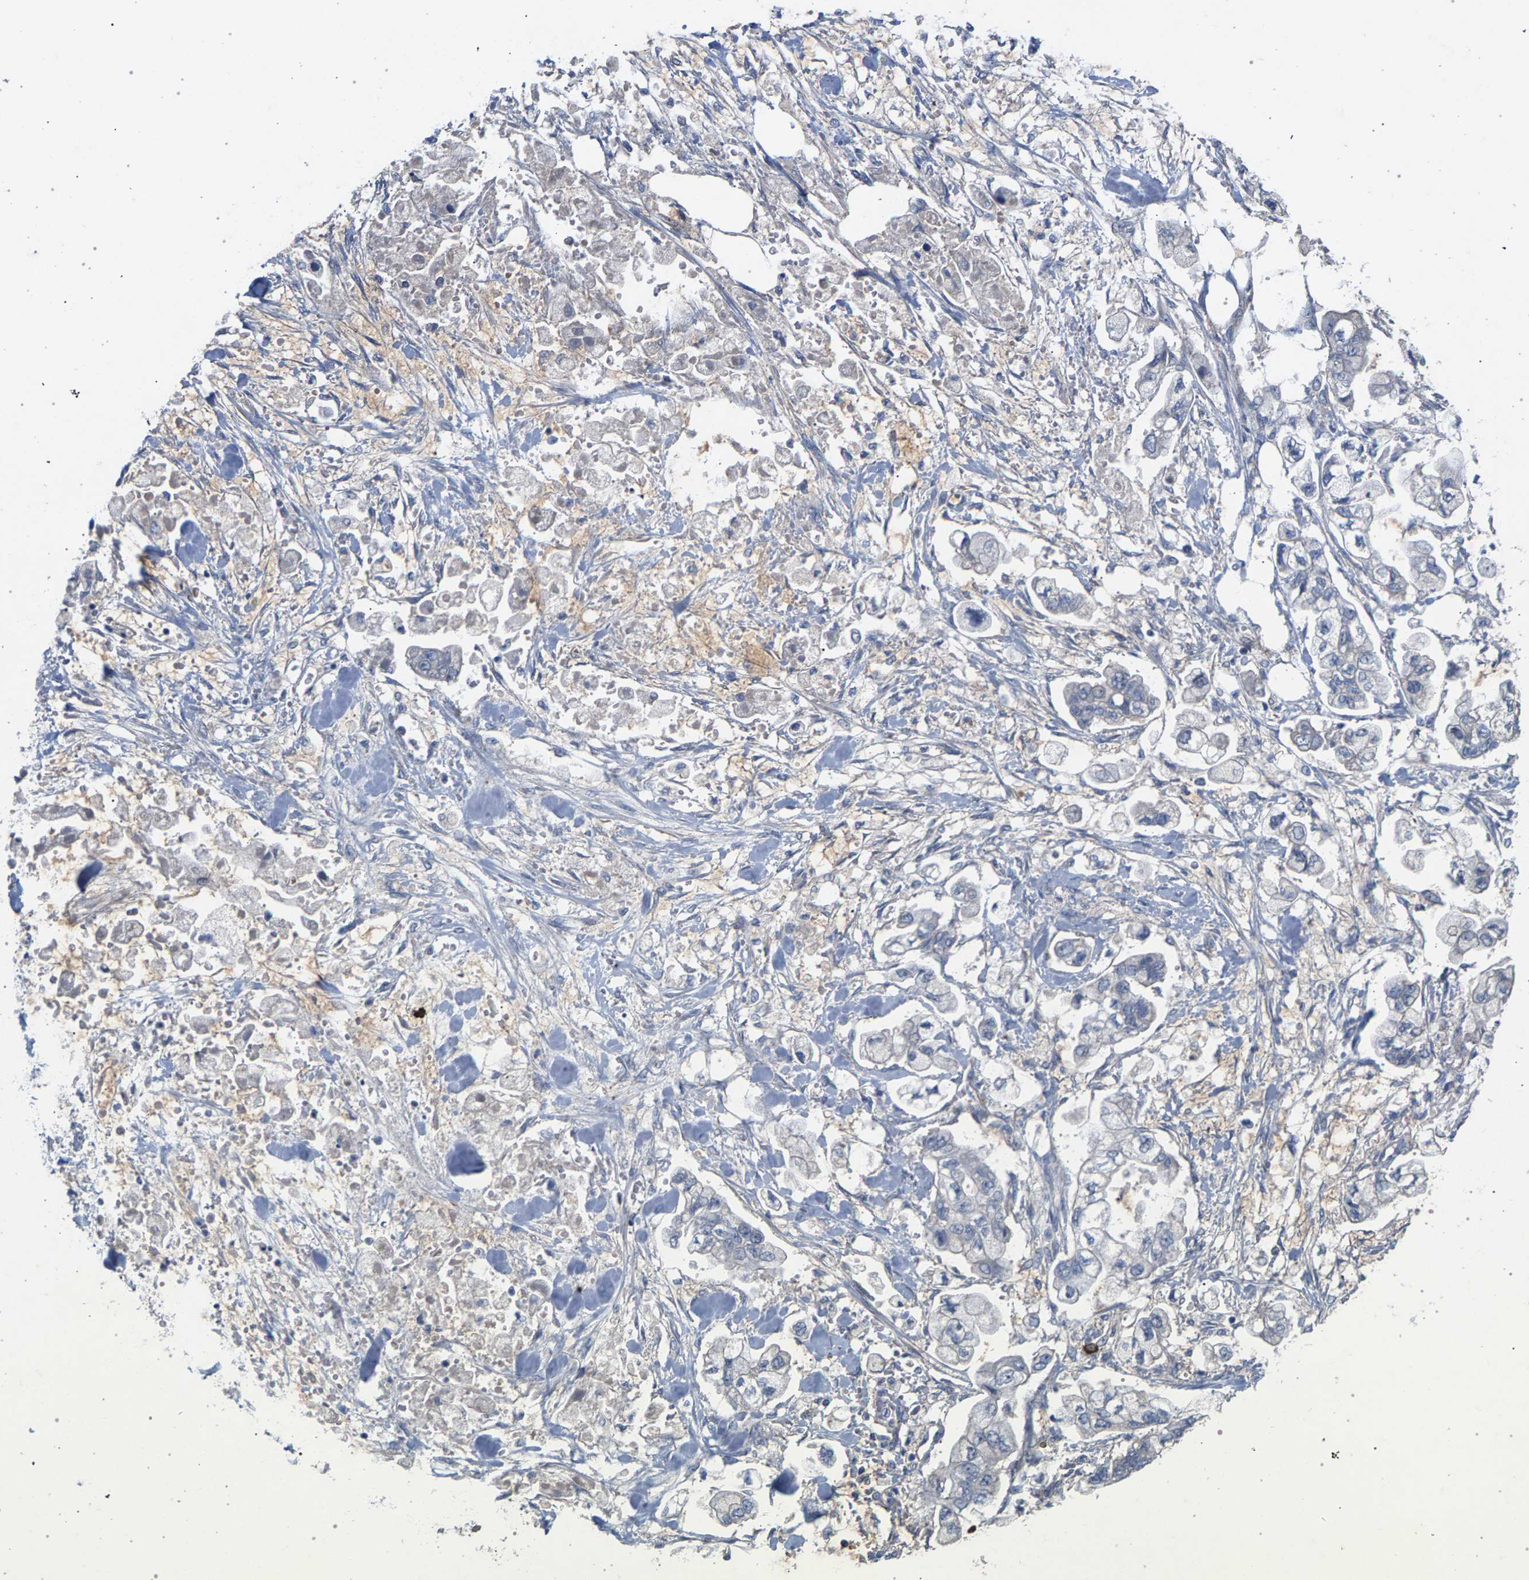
{"staining": {"intensity": "negative", "quantity": "none", "location": "none"}, "tissue": "stomach cancer", "cell_type": "Tumor cells", "image_type": "cancer", "snomed": [{"axis": "morphology", "description": "Normal tissue, NOS"}, {"axis": "morphology", "description": "Adenocarcinoma, NOS"}, {"axis": "topography", "description": "Stomach"}], "caption": "A photomicrograph of stomach cancer stained for a protein displays no brown staining in tumor cells.", "gene": "MAMDC2", "patient": {"sex": "male", "age": 62}}